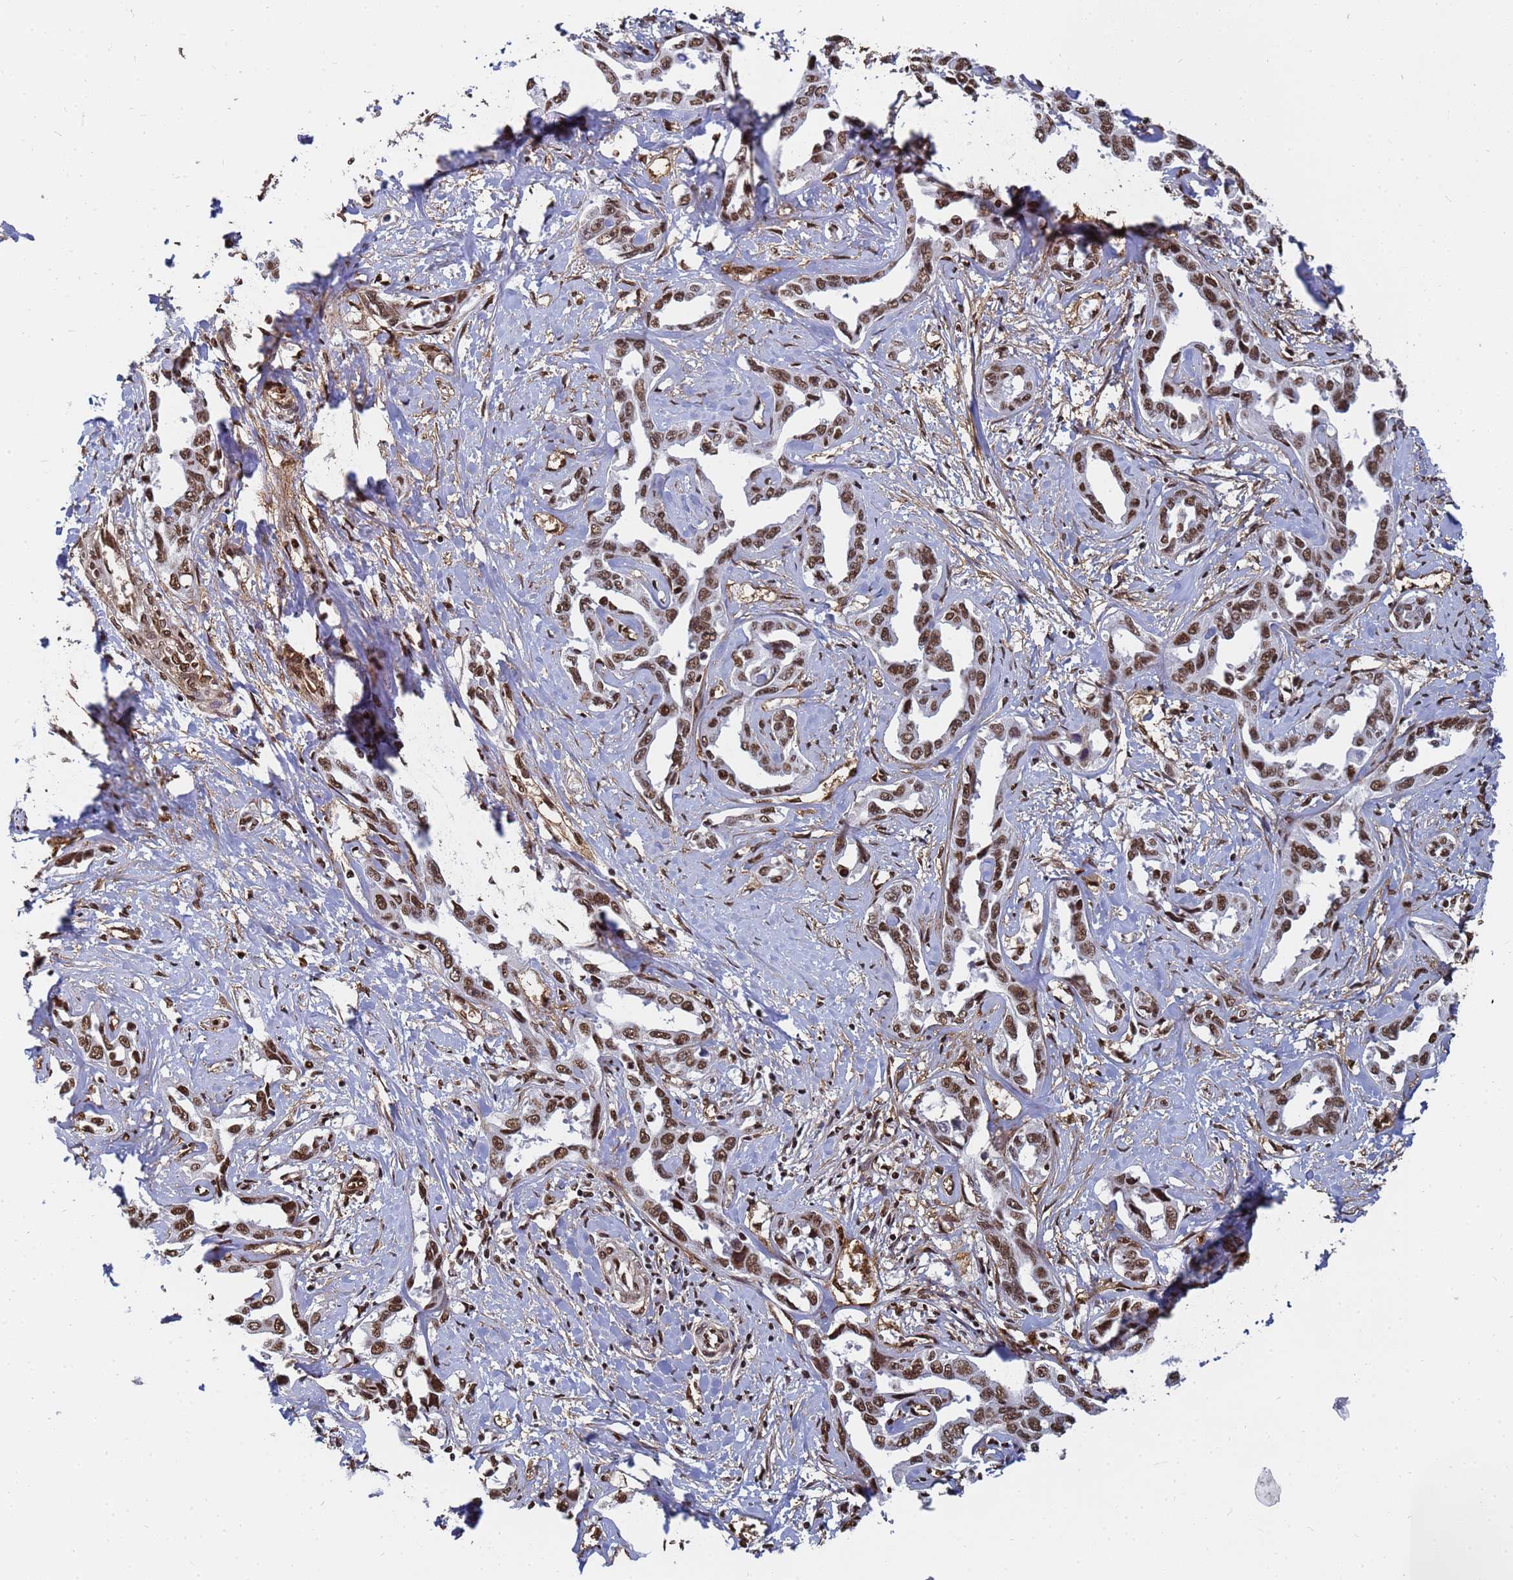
{"staining": {"intensity": "strong", "quantity": ">75%", "location": "nuclear"}, "tissue": "liver cancer", "cell_type": "Tumor cells", "image_type": "cancer", "snomed": [{"axis": "morphology", "description": "Cholangiocarcinoma"}, {"axis": "topography", "description": "Liver"}], "caption": "Immunohistochemistry (IHC) (DAB (3,3'-diaminobenzidine)) staining of liver cholangiocarcinoma displays strong nuclear protein positivity in about >75% of tumor cells.", "gene": "RAVER2", "patient": {"sex": "male", "age": 59}}